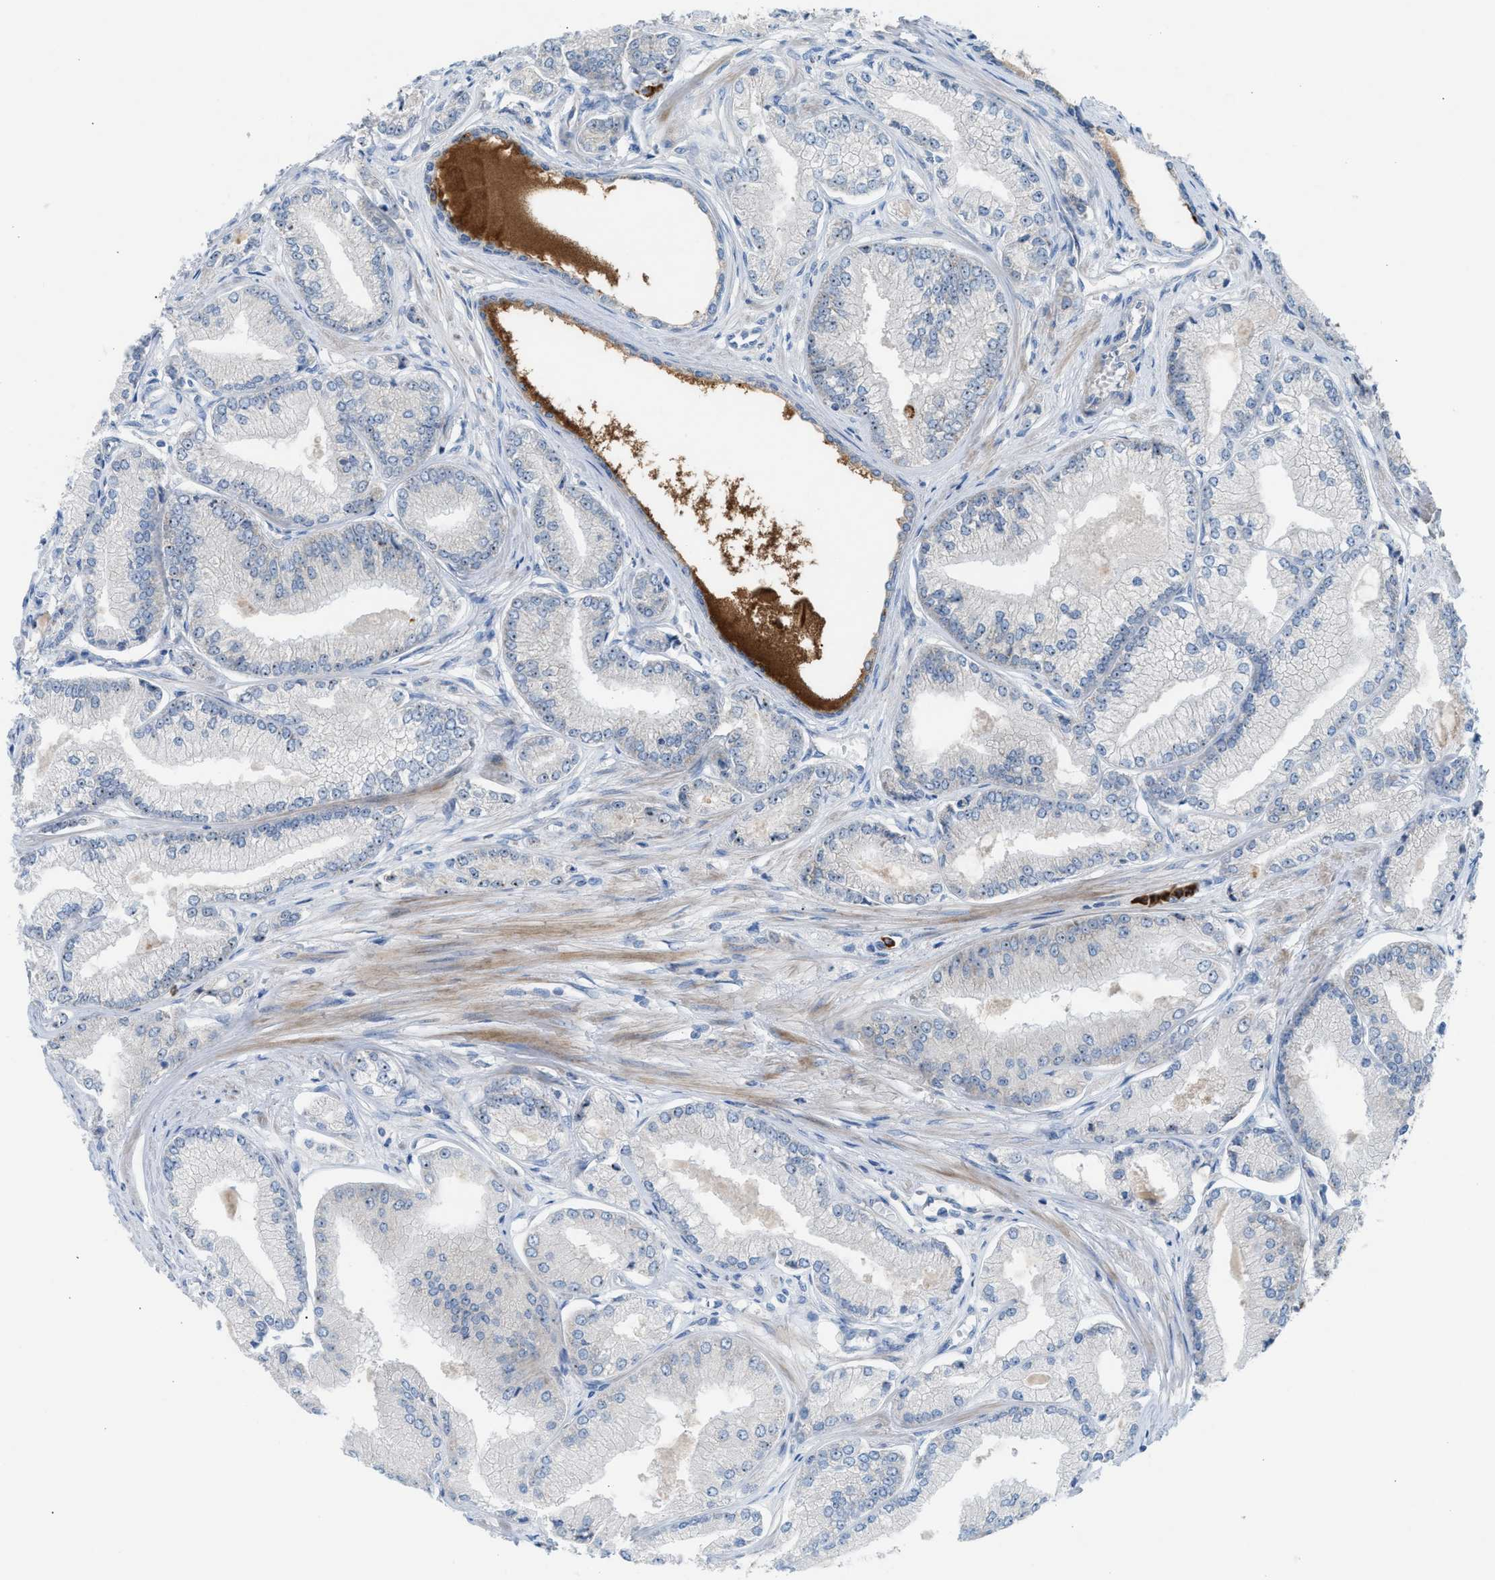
{"staining": {"intensity": "weak", "quantity": "<25%", "location": "cytoplasmic/membranous"}, "tissue": "prostate cancer", "cell_type": "Tumor cells", "image_type": "cancer", "snomed": [{"axis": "morphology", "description": "Adenocarcinoma, Low grade"}, {"axis": "topography", "description": "Prostate"}], "caption": "Immunohistochemical staining of prostate cancer demonstrates no significant positivity in tumor cells. (DAB (3,3'-diaminobenzidine) IHC with hematoxylin counter stain).", "gene": "TPH1", "patient": {"sex": "male", "age": 52}}